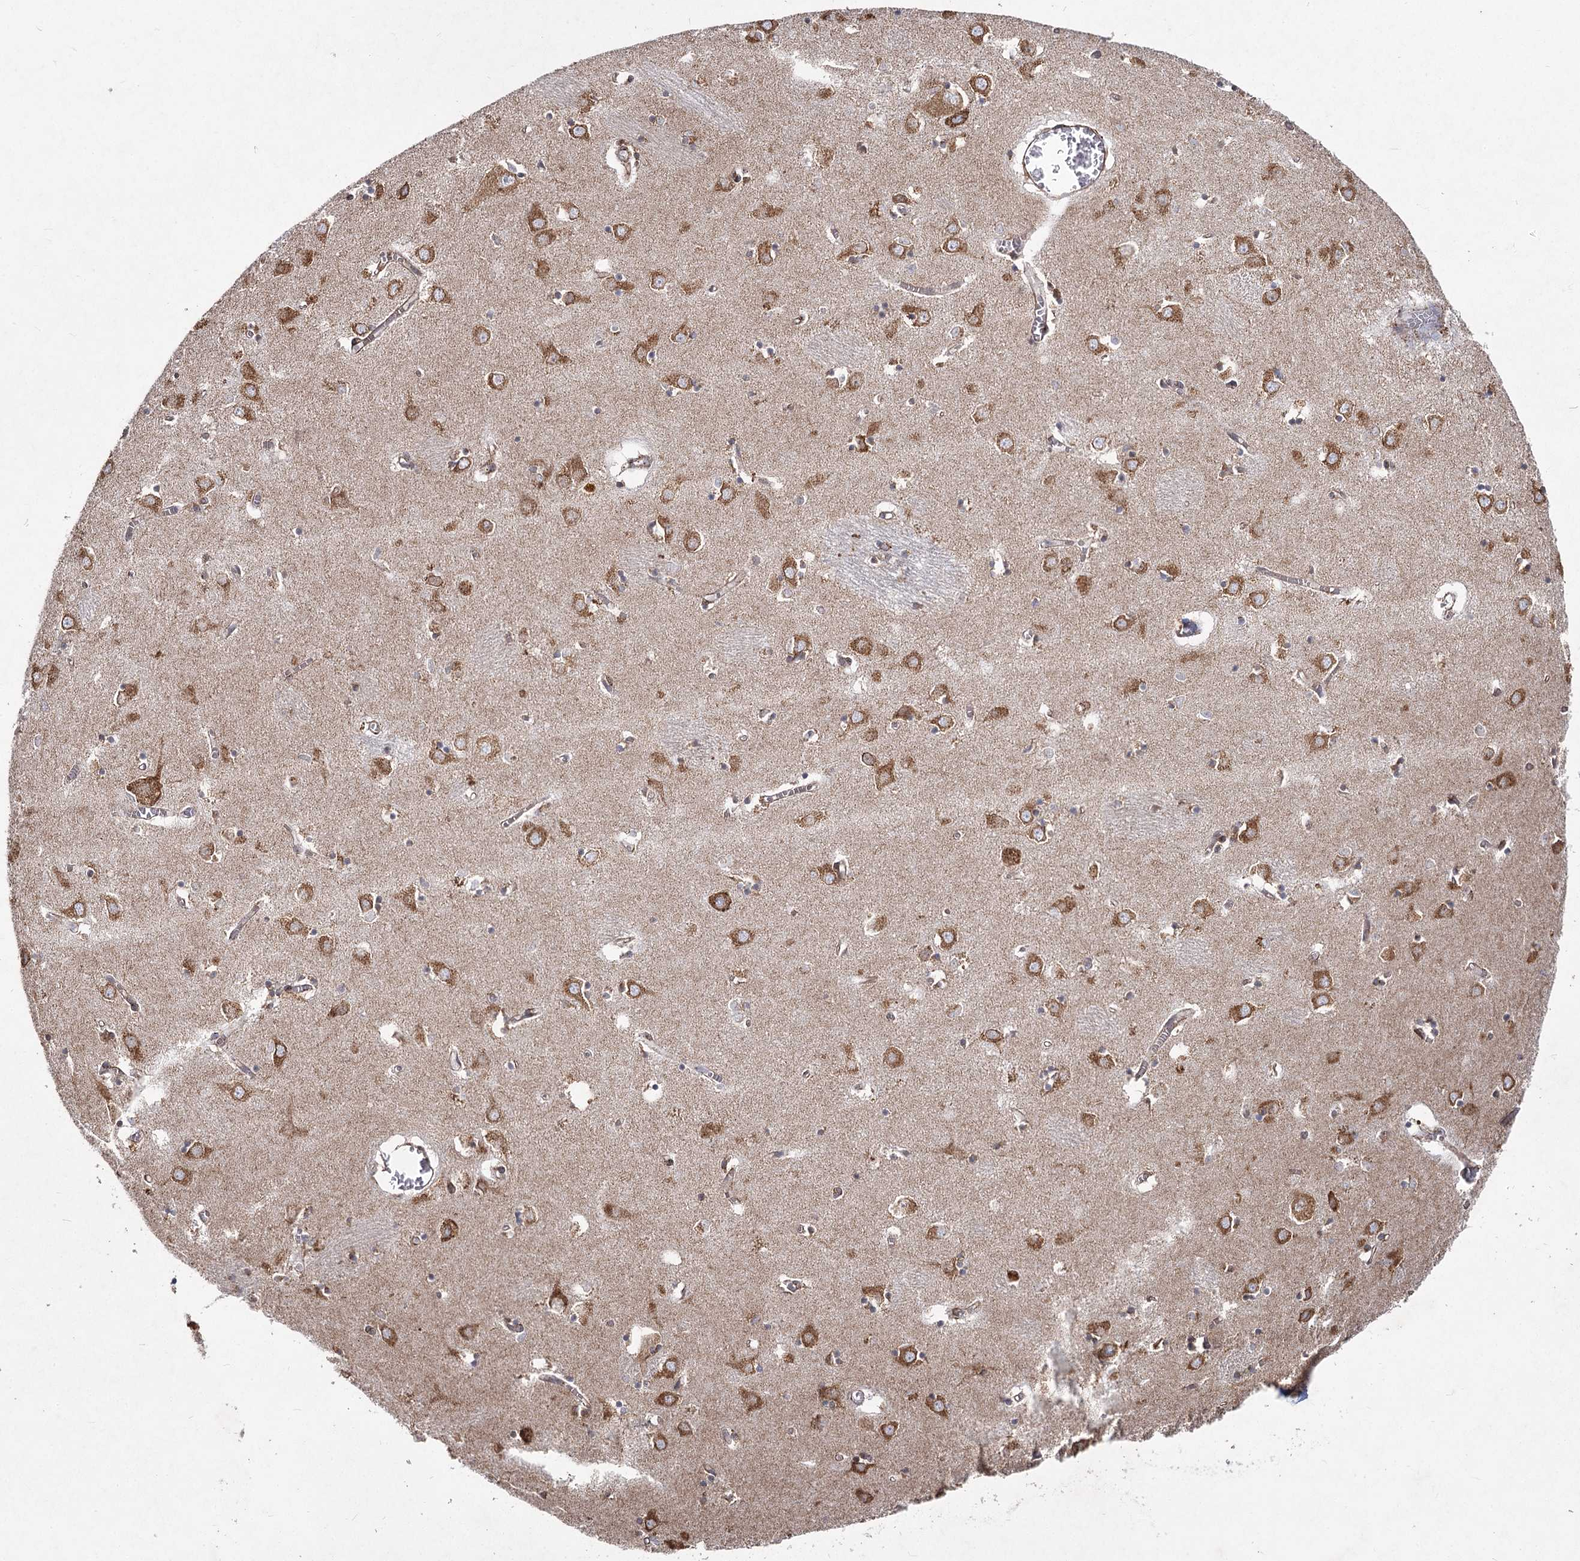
{"staining": {"intensity": "moderate", "quantity": "<25%", "location": "cytoplasmic/membranous"}, "tissue": "caudate", "cell_type": "Glial cells", "image_type": "normal", "snomed": [{"axis": "morphology", "description": "Normal tissue, NOS"}, {"axis": "topography", "description": "Lateral ventricle wall"}], "caption": "About <25% of glial cells in benign human caudate show moderate cytoplasmic/membranous protein positivity as visualized by brown immunohistochemical staining.", "gene": "NHLRC2", "patient": {"sex": "male", "age": 70}}